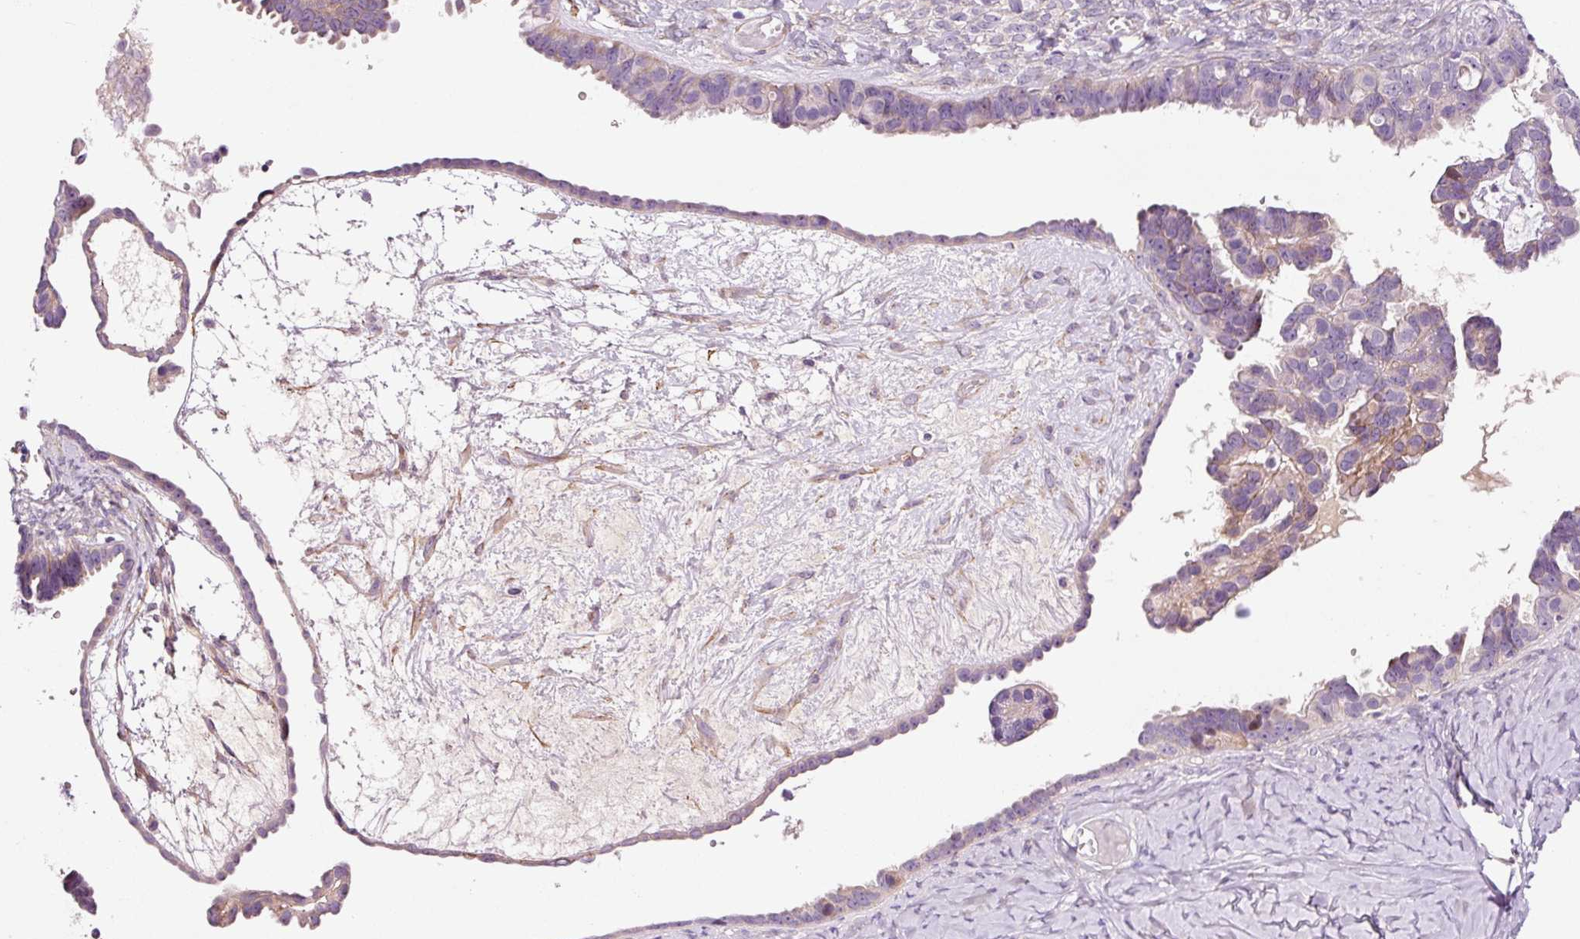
{"staining": {"intensity": "negative", "quantity": "none", "location": "none"}, "tissue": "ovarian cancer", "cell_type": "Tumor cells", "image_type": "cancer", "snomed": [{"axis": "morphology", "description": "Cystadenocarcinoma, serous, NOS"}, {"axis": "topography", "description": "Ovary"}], "caption": "Ovarian cancer (serous cystadenocarcinoma) was stained to show a protein in brown. There is no significant expression in tumor cells. (Immunohistochemistry, brightfield microscopy, high magnification).", "gene": "ANKRD20A1", "patient": {"sex": "female", "age": 69}}